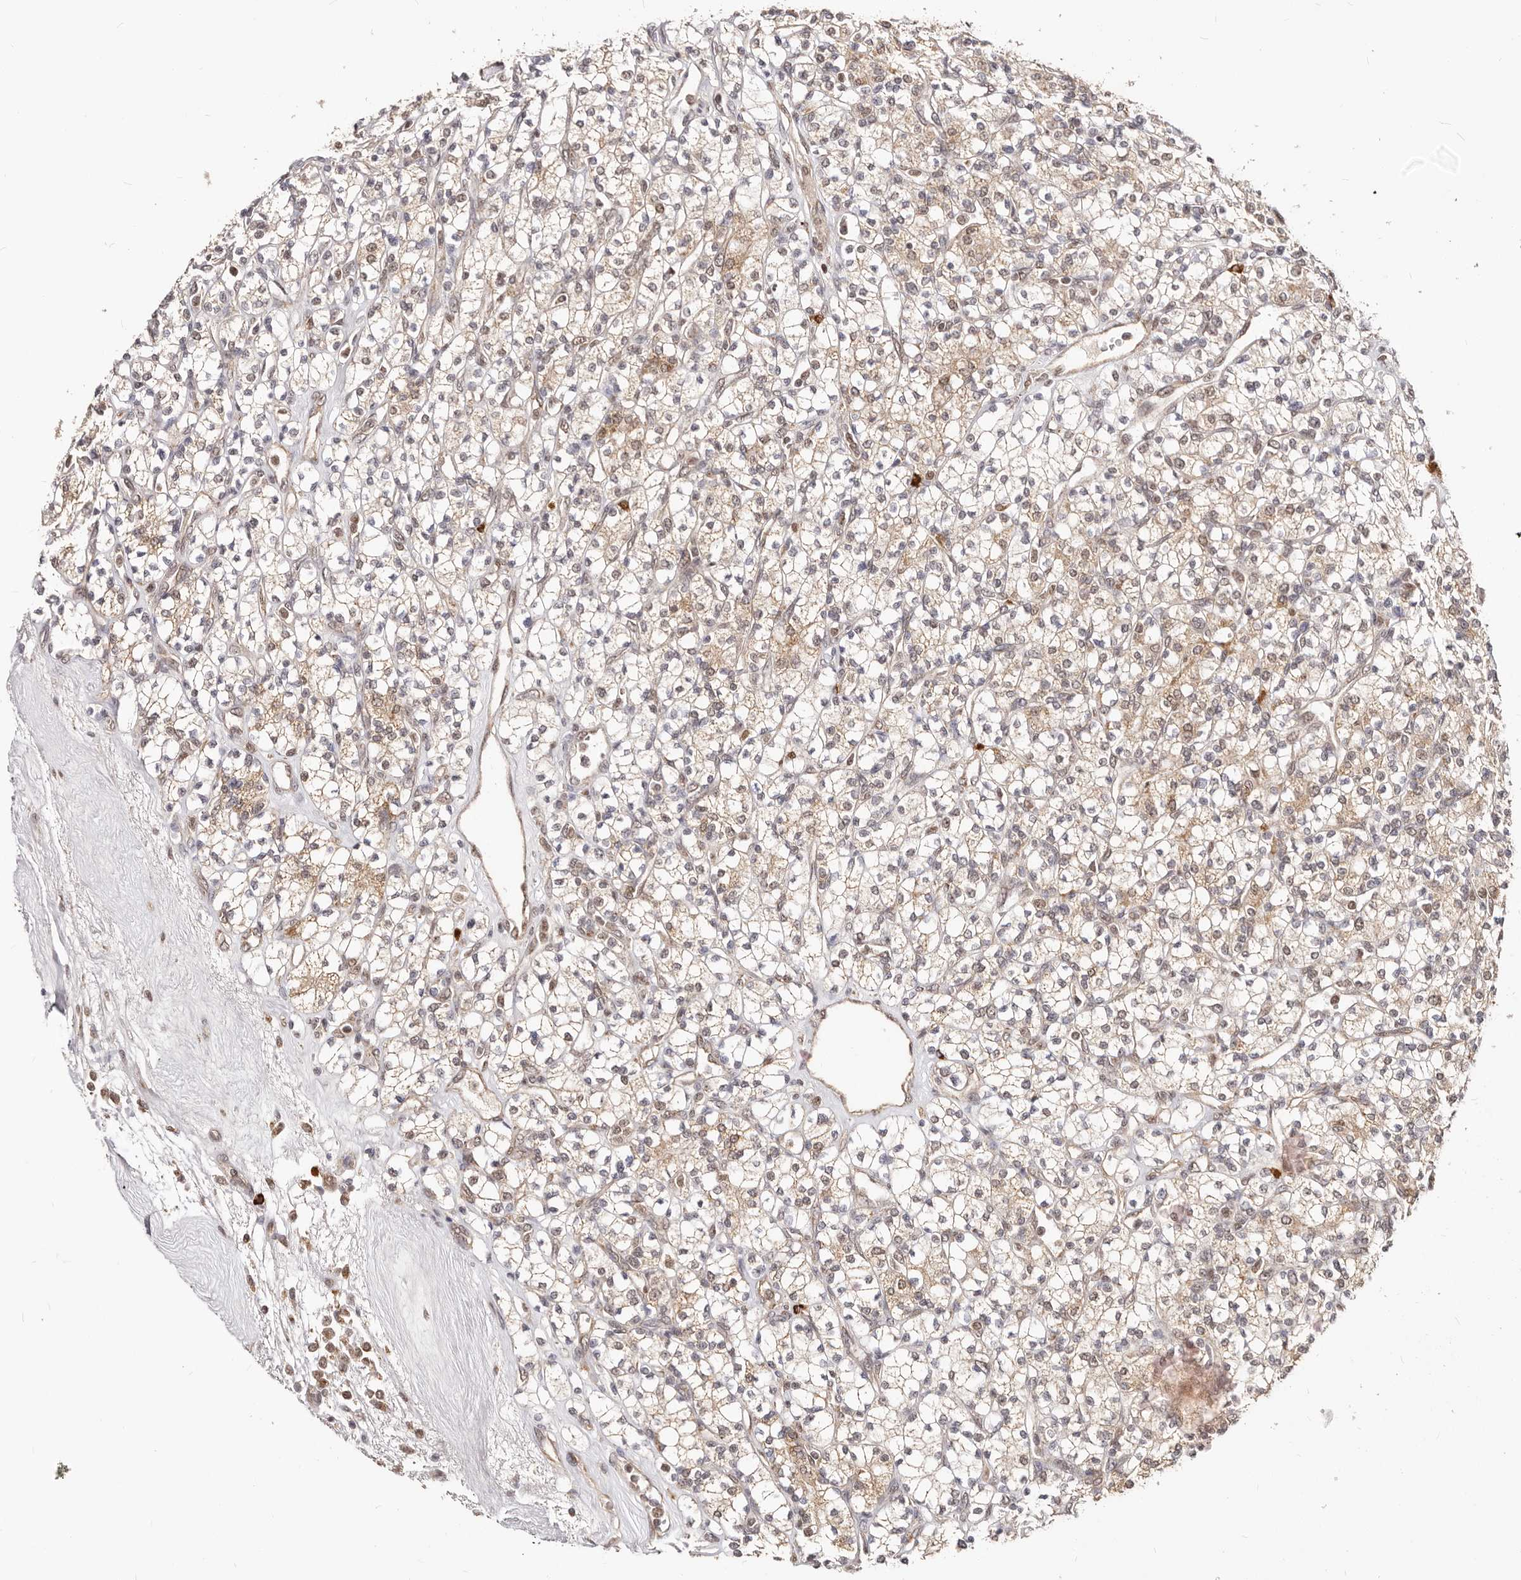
{"staining": {"intensity": "weak", "quantity": "<25%", "location": "cytoplasmic/membranous"}, "tissue": "renal cancer", "cell_type": "Tumor cells", "image_type": "cancer", "snomed": [{"axis": "morphology", "description": "Adenocarcinoma, NOS"}, {"axis": "topography", "description": "Kidney"}], "caption": "The micrograph exhibits no significant positivity in tumor cells of renal adenocarcinoma. (Stains: DAB IHC with hematoxylin counter stain, Microscopy: brightfield microscopy at high magnification).", "gene": "SEC14L1", "patient": {"sex": "male", "age": 77}}